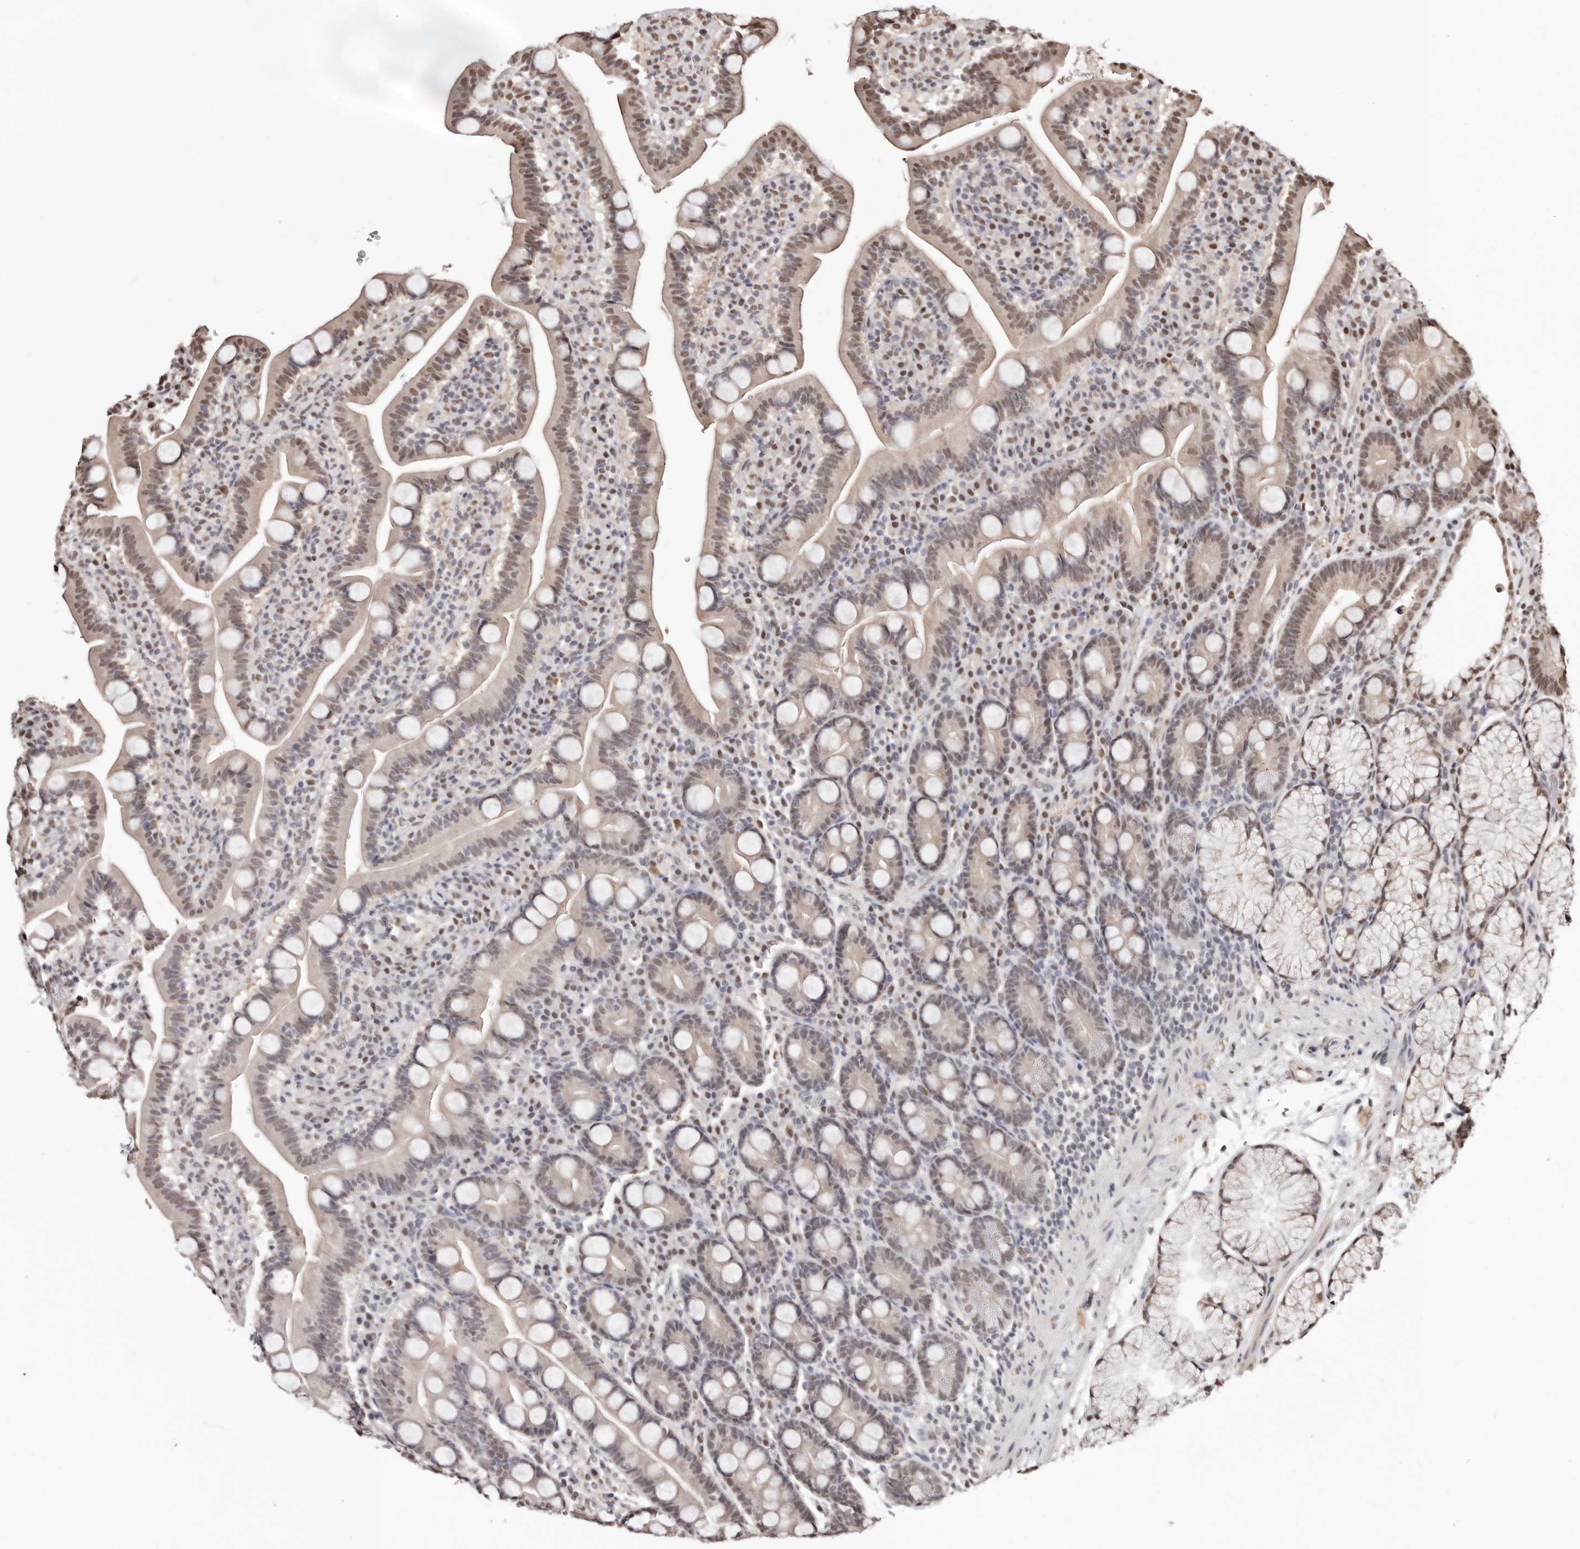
{"staining": {"intensity": "moderate", "quantity": "25%-75%", "location": "nuclear"}, "tissue": "duodenum", "cell_type": "Glandular cells", "image_type": "normal", "snomed": [{"axis": "morphology", "description": "Normal tissue, NOS"}, {"axis": "topography", "description": "Duodenum"}], "caption": "DAB immunohistochemical staining of unremarkable human duodenum exhibits moderate nuclear protein positivity in approximately 25%-75% of glandular cells. (brown staining indicates protein expression, while blue staining denotes nuclei).", "gene": "BICRAL", "patient": {"sex": "male", "age": 35}}